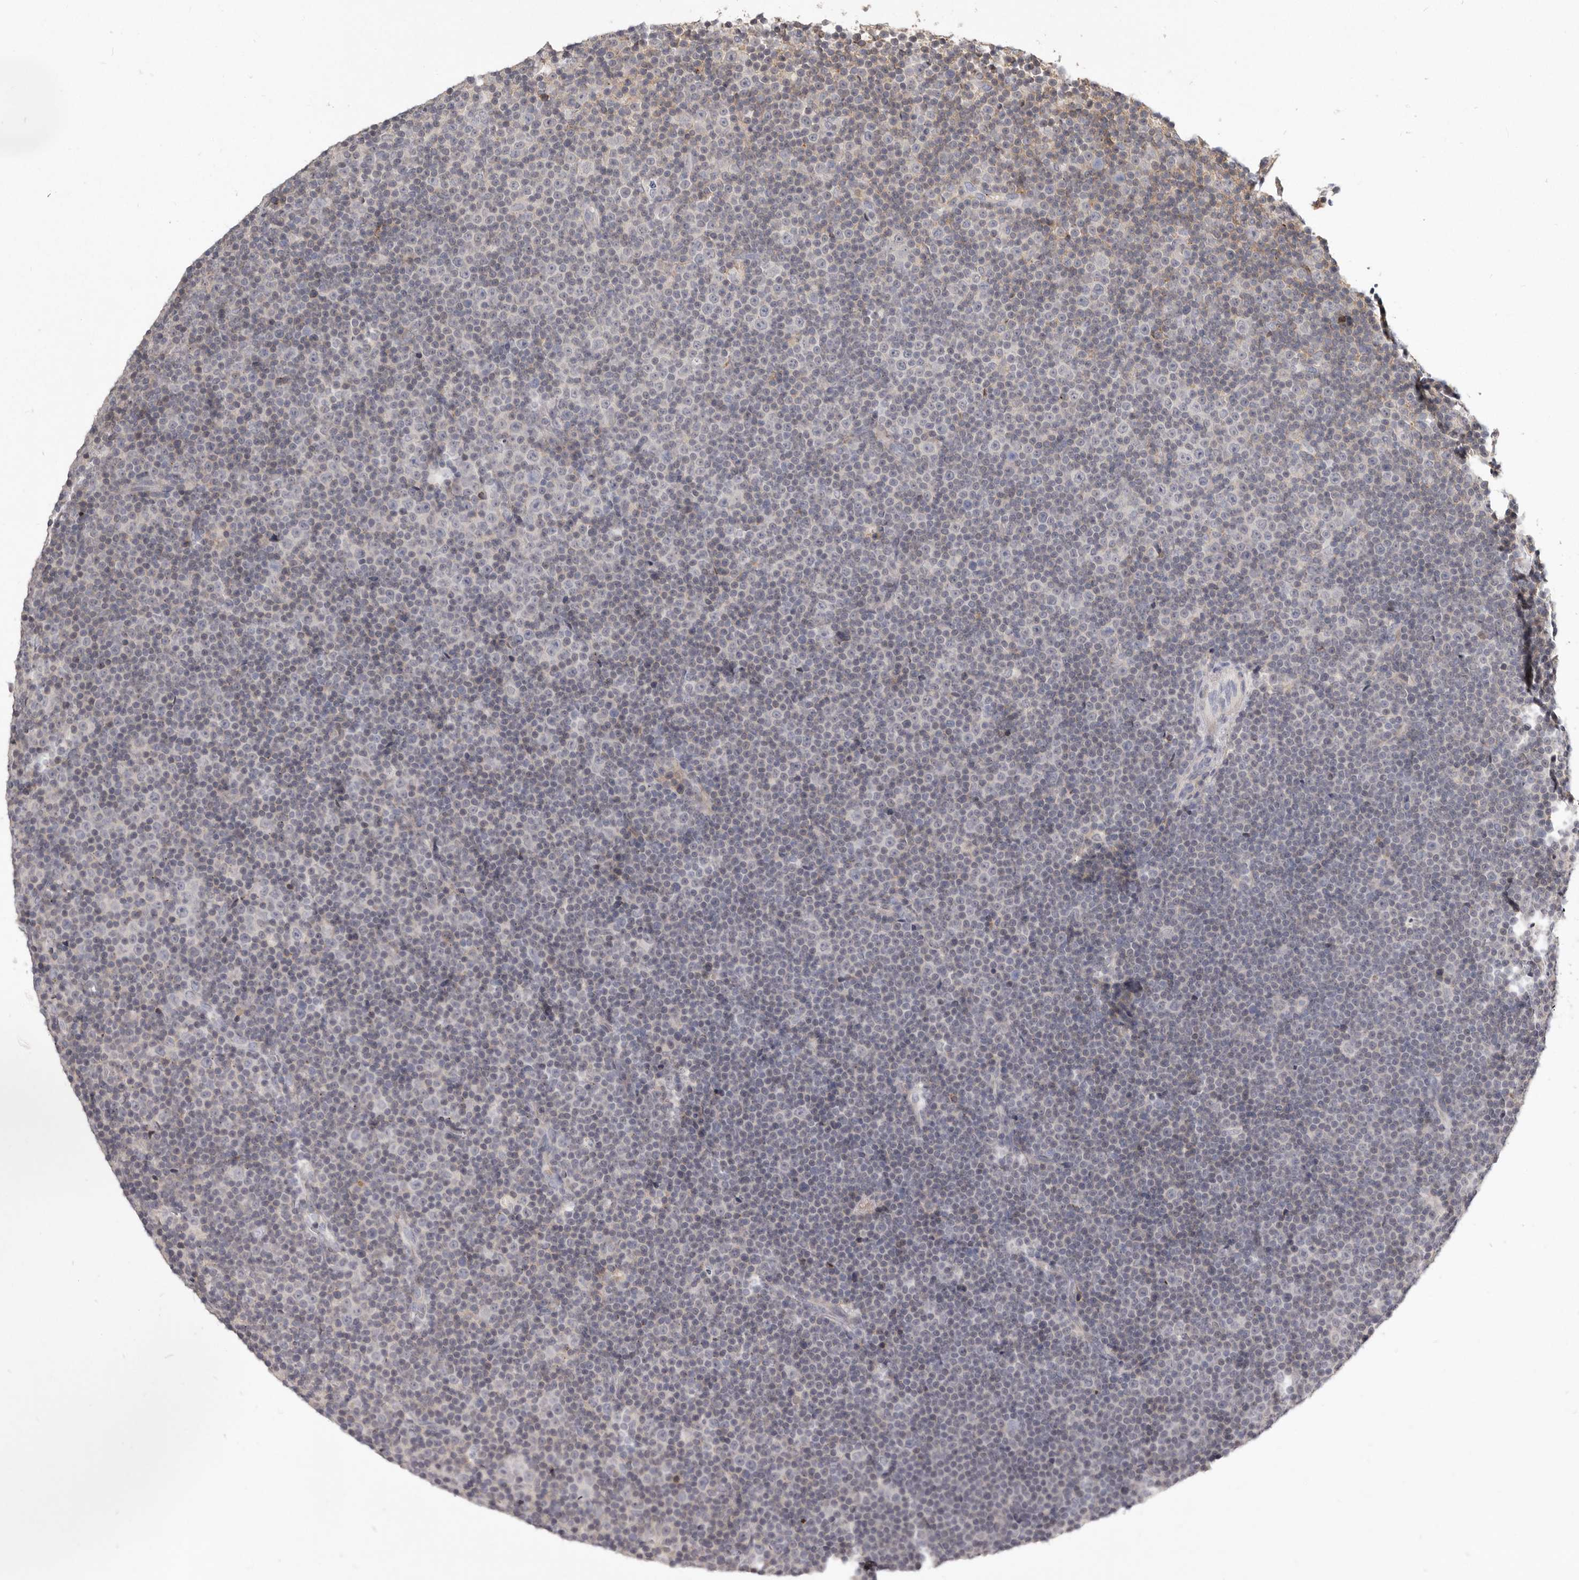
{"staining": {"intensity": "negative", "quantity": "none", "location": "none"}, "tissue": "lymphoma", "cell_type": "Tumor cells", "image_type": "cancer", "snomed": [{"axis": "morphology", "description": "Malignant lymphoma, non-Hodgkin's type, Low grade"}, {"axis": "topography", "description": "Lymph node"}], "caption": "Protein analysis of lymphoma displays no significant expression in tumor cells. The staining is performed using DAB brown chromogen with nuclei counter-stained in using hematoxylin.", "gene": "KIF26B", "patient": {"sex": "female", "age": 67}}